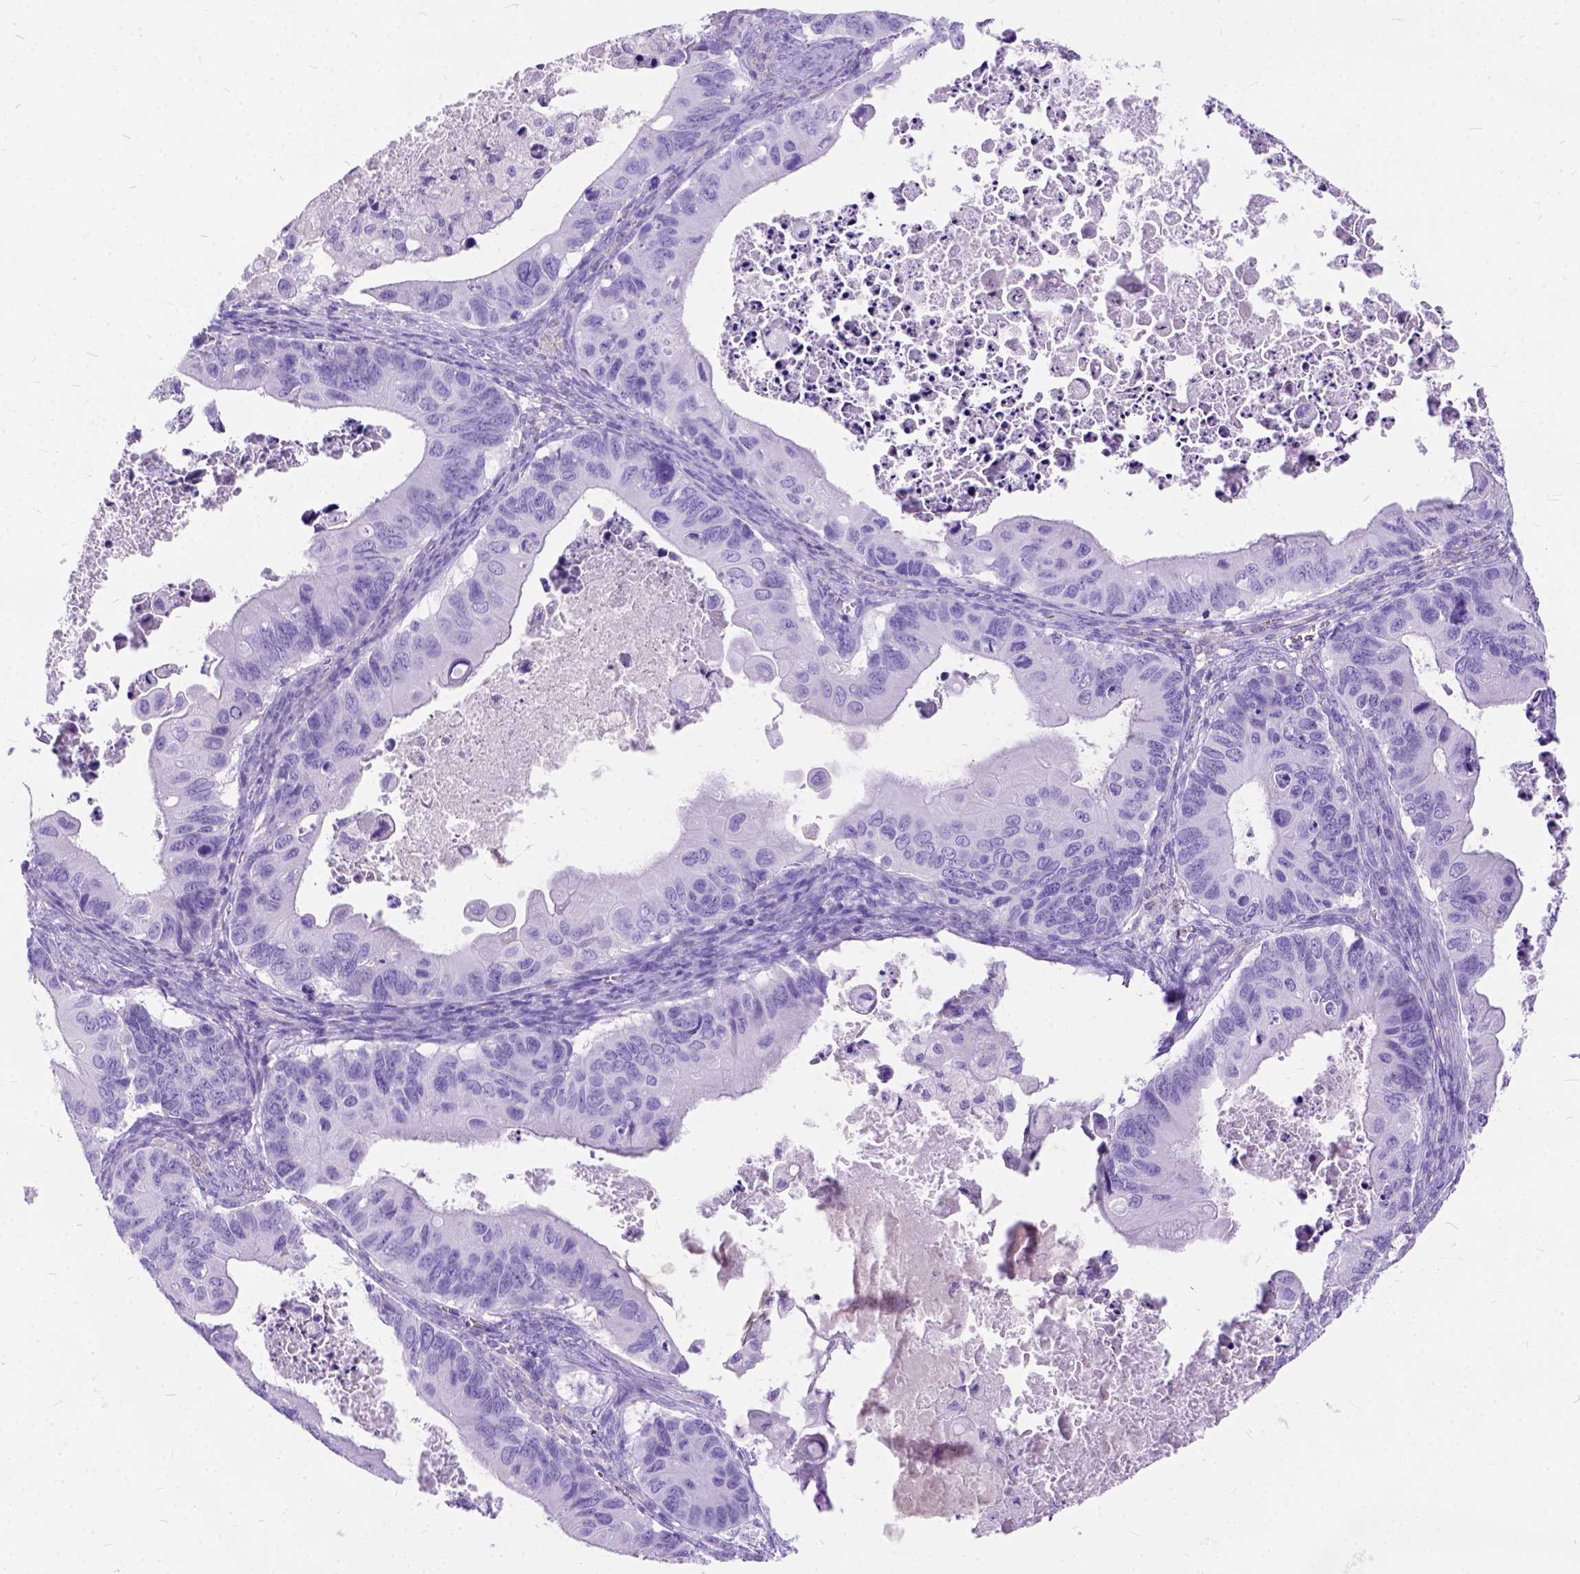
{"staining": {"intensity": "negative", "quantity": "none", "location": "none"}, "tissue": "ovarian cancer", "cell_type": "Tumor cells", "image_type": "cancer", "snomed": [{"axis": "morphology", "description": "Cystadenocarcinoma, mucinous, NOS"}, {"axis": "topography", "description": "Ovary"}], "caption": "Ovarian mucinous cystadenocarcinoma was stained to show a protein in brown. There is no significant positivity in tumor cells.", "gene": "C1QTNF3", "patient": {"sex": "female", "age": 64}}